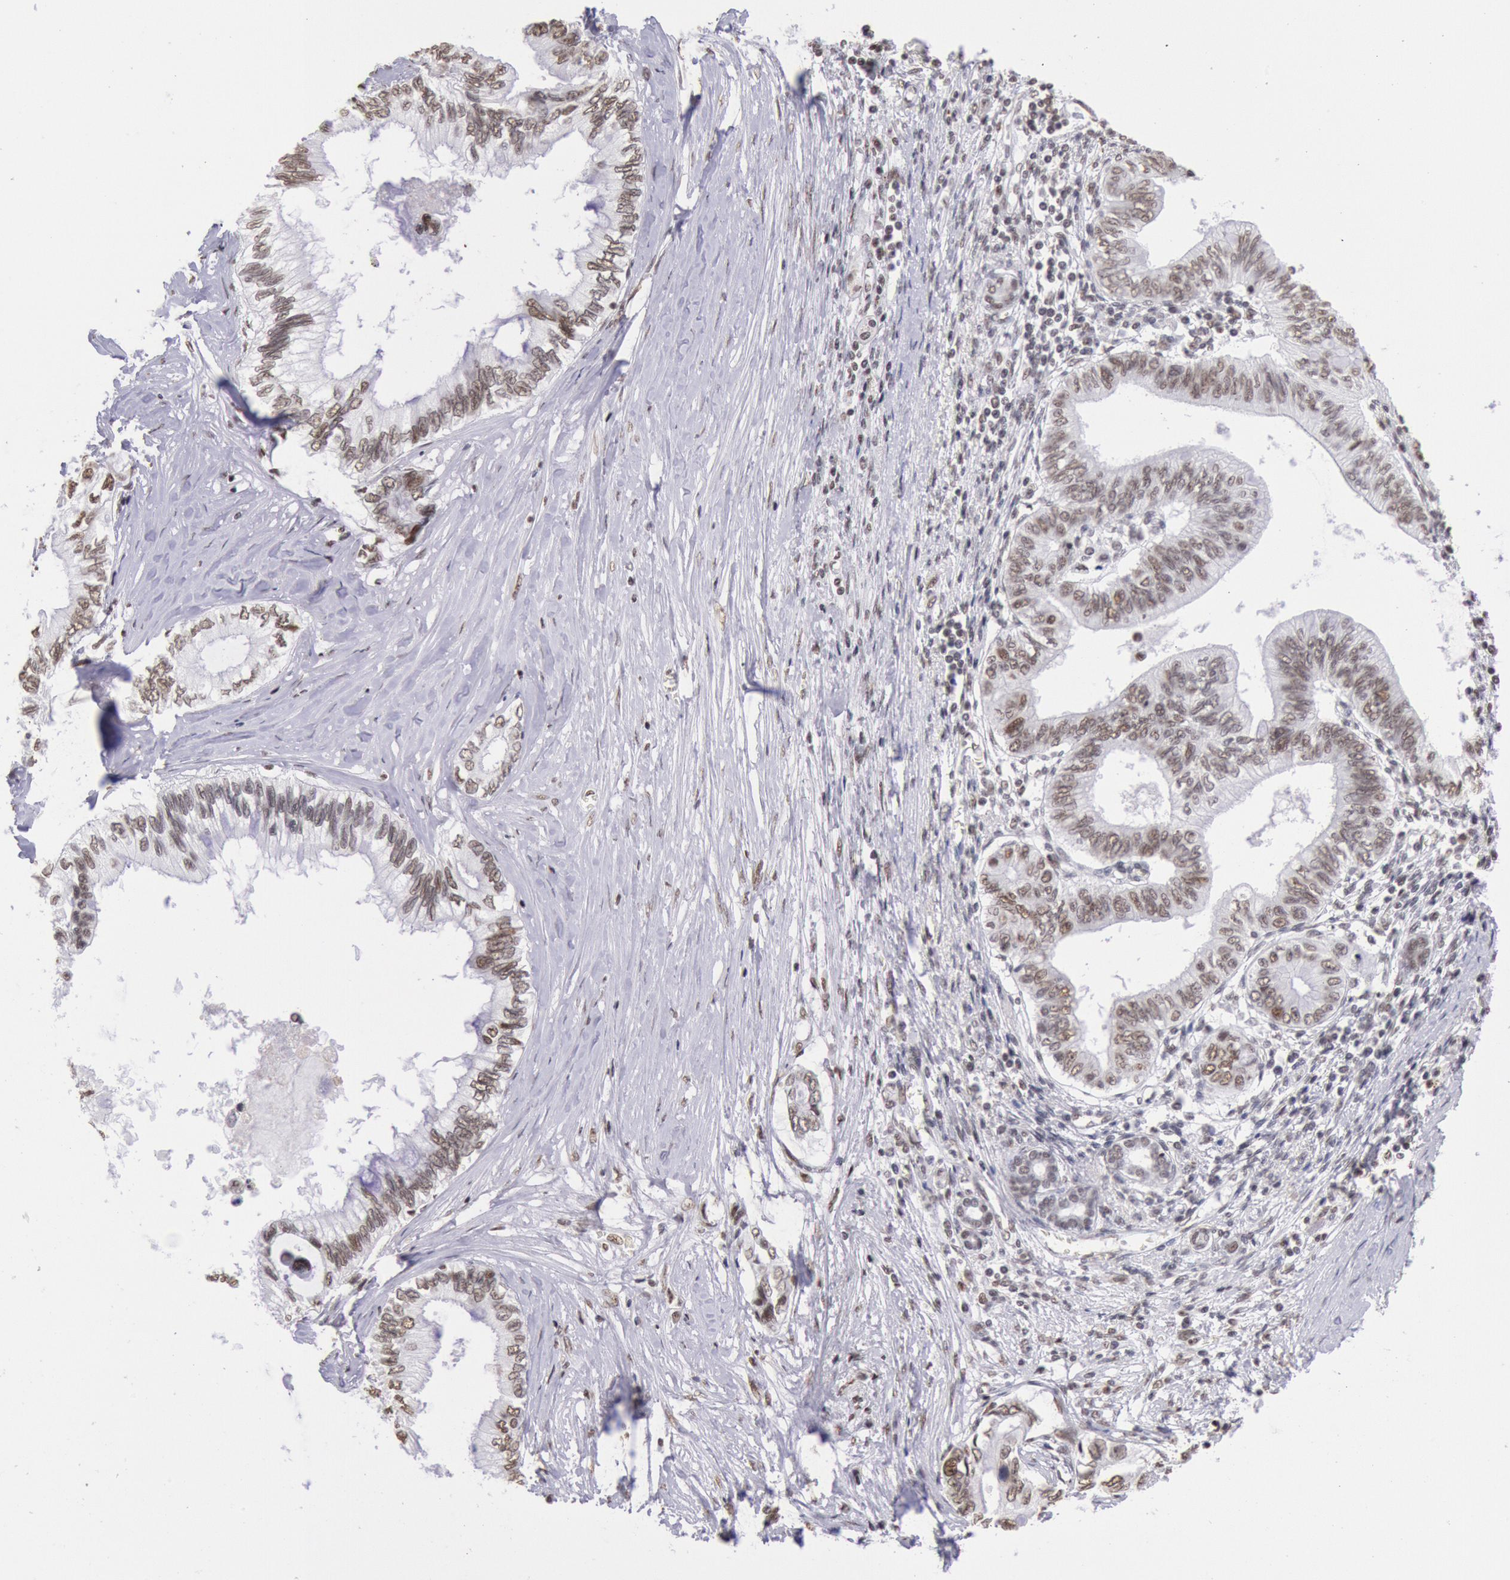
{"staining": {"intensity": "weak", "quantity": ">75%", "location": "nuclear"}, "tissue": "pancreatic cancer", "cell_type": "Tumor cells", "image_type": "cancer", "snomed": [{"axis": "morphology", "description": "Adenocarcinoma, NOS"}, {"axis": "topography", "description": "Pancreas"}], "caption": "Immunohistochemical staining of pancreatic adenocarcinoma exhibits weak nuclear protein positivity in about >75% of tumor cells.", "gene": "SNRPD3", "patient": {"sex": "female", "age": 66}}